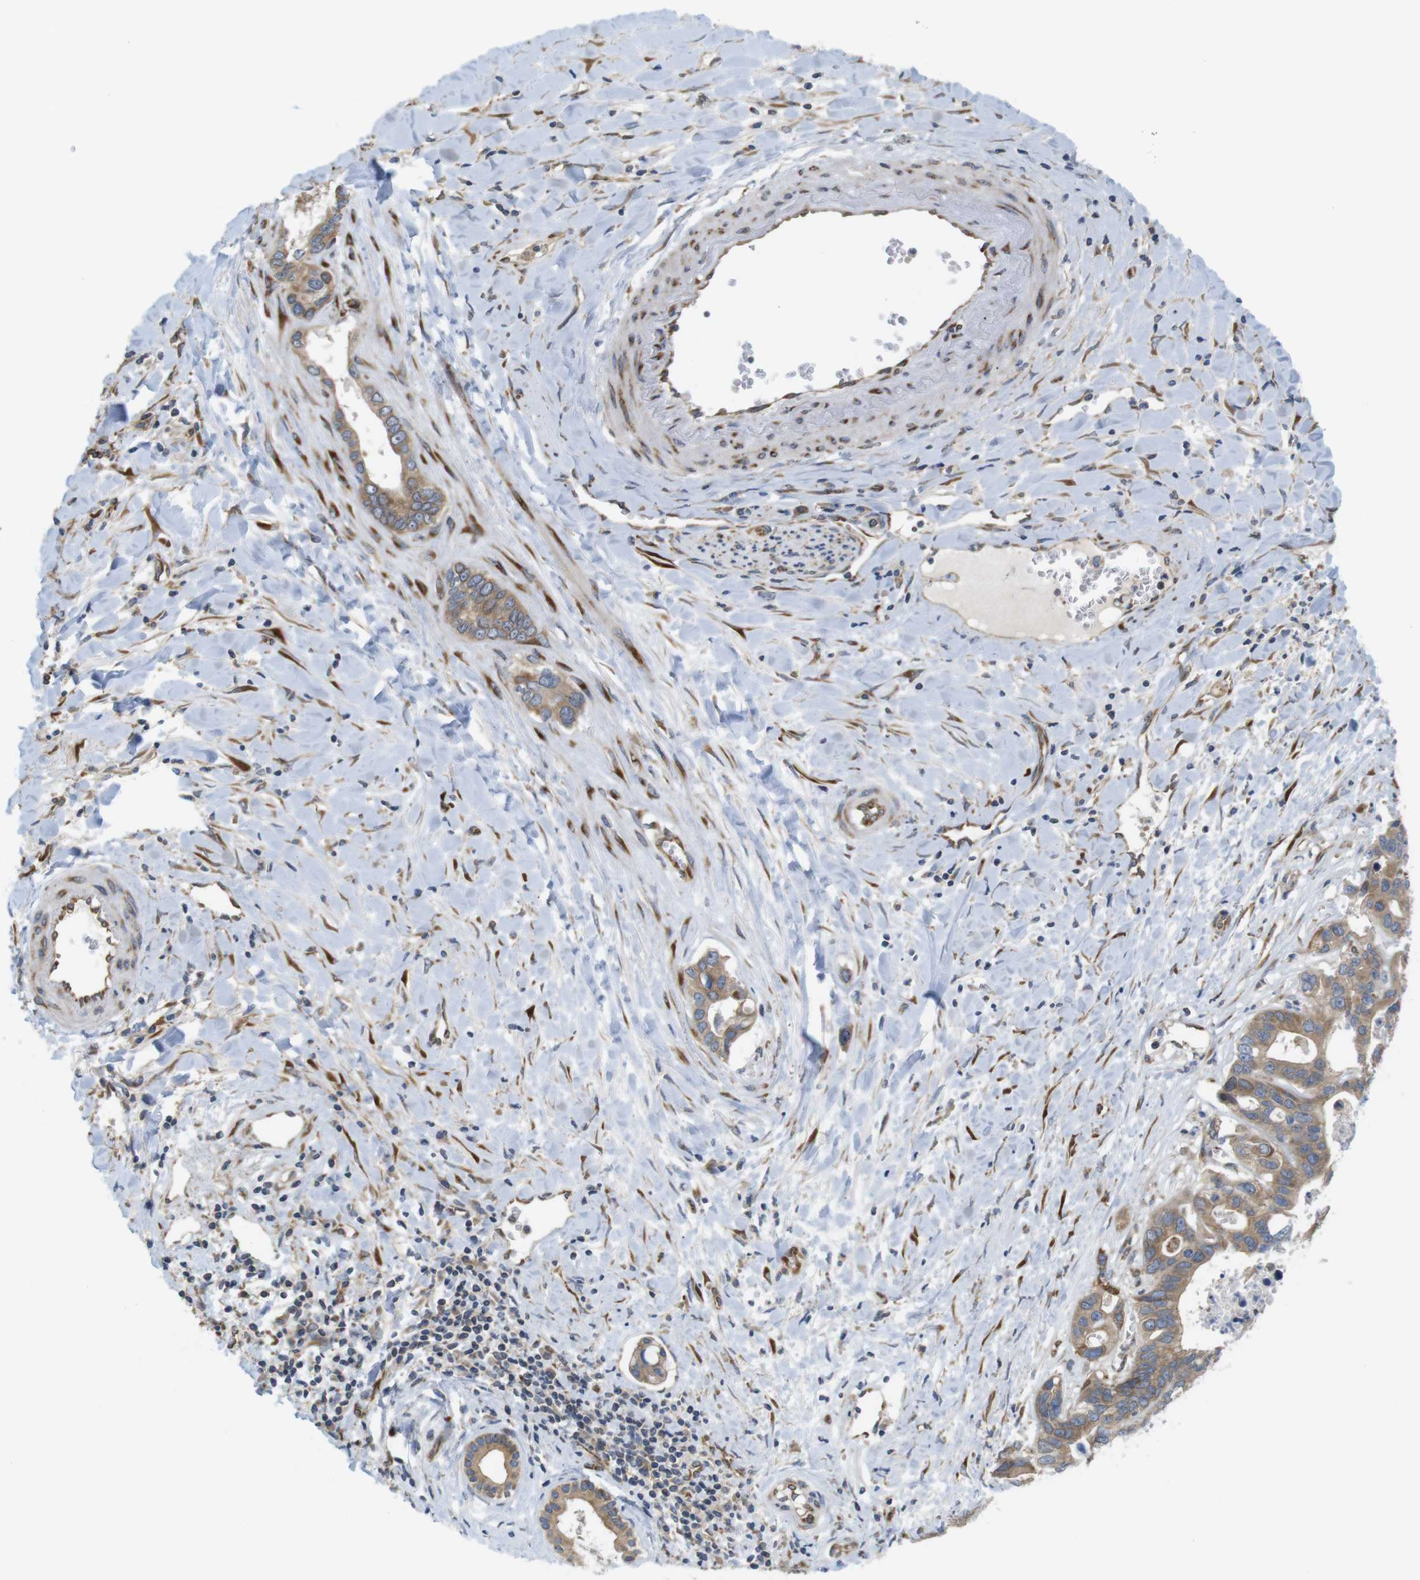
{"staining": {"intensity": "moderate", "quantity": ">75%", "location": "cytoplasmic/membranous"}, "tissue": "liver cancer", "cell_type": "Tumor cells", "image_type": "cancer", "snomed": [{"axis": "morphology", "description": "Cholangiocarcinoma"}, {"axis": "topography", "description": "Liver"}], "caption": "Cholangiocarcinoma (liver) stained with a brown dye shows moderate cytoplasmic/membranous positive expression in about >75% of tumor cells.", "gene": "PCNX2", "patient": {"sex": "female", "age": 65}}